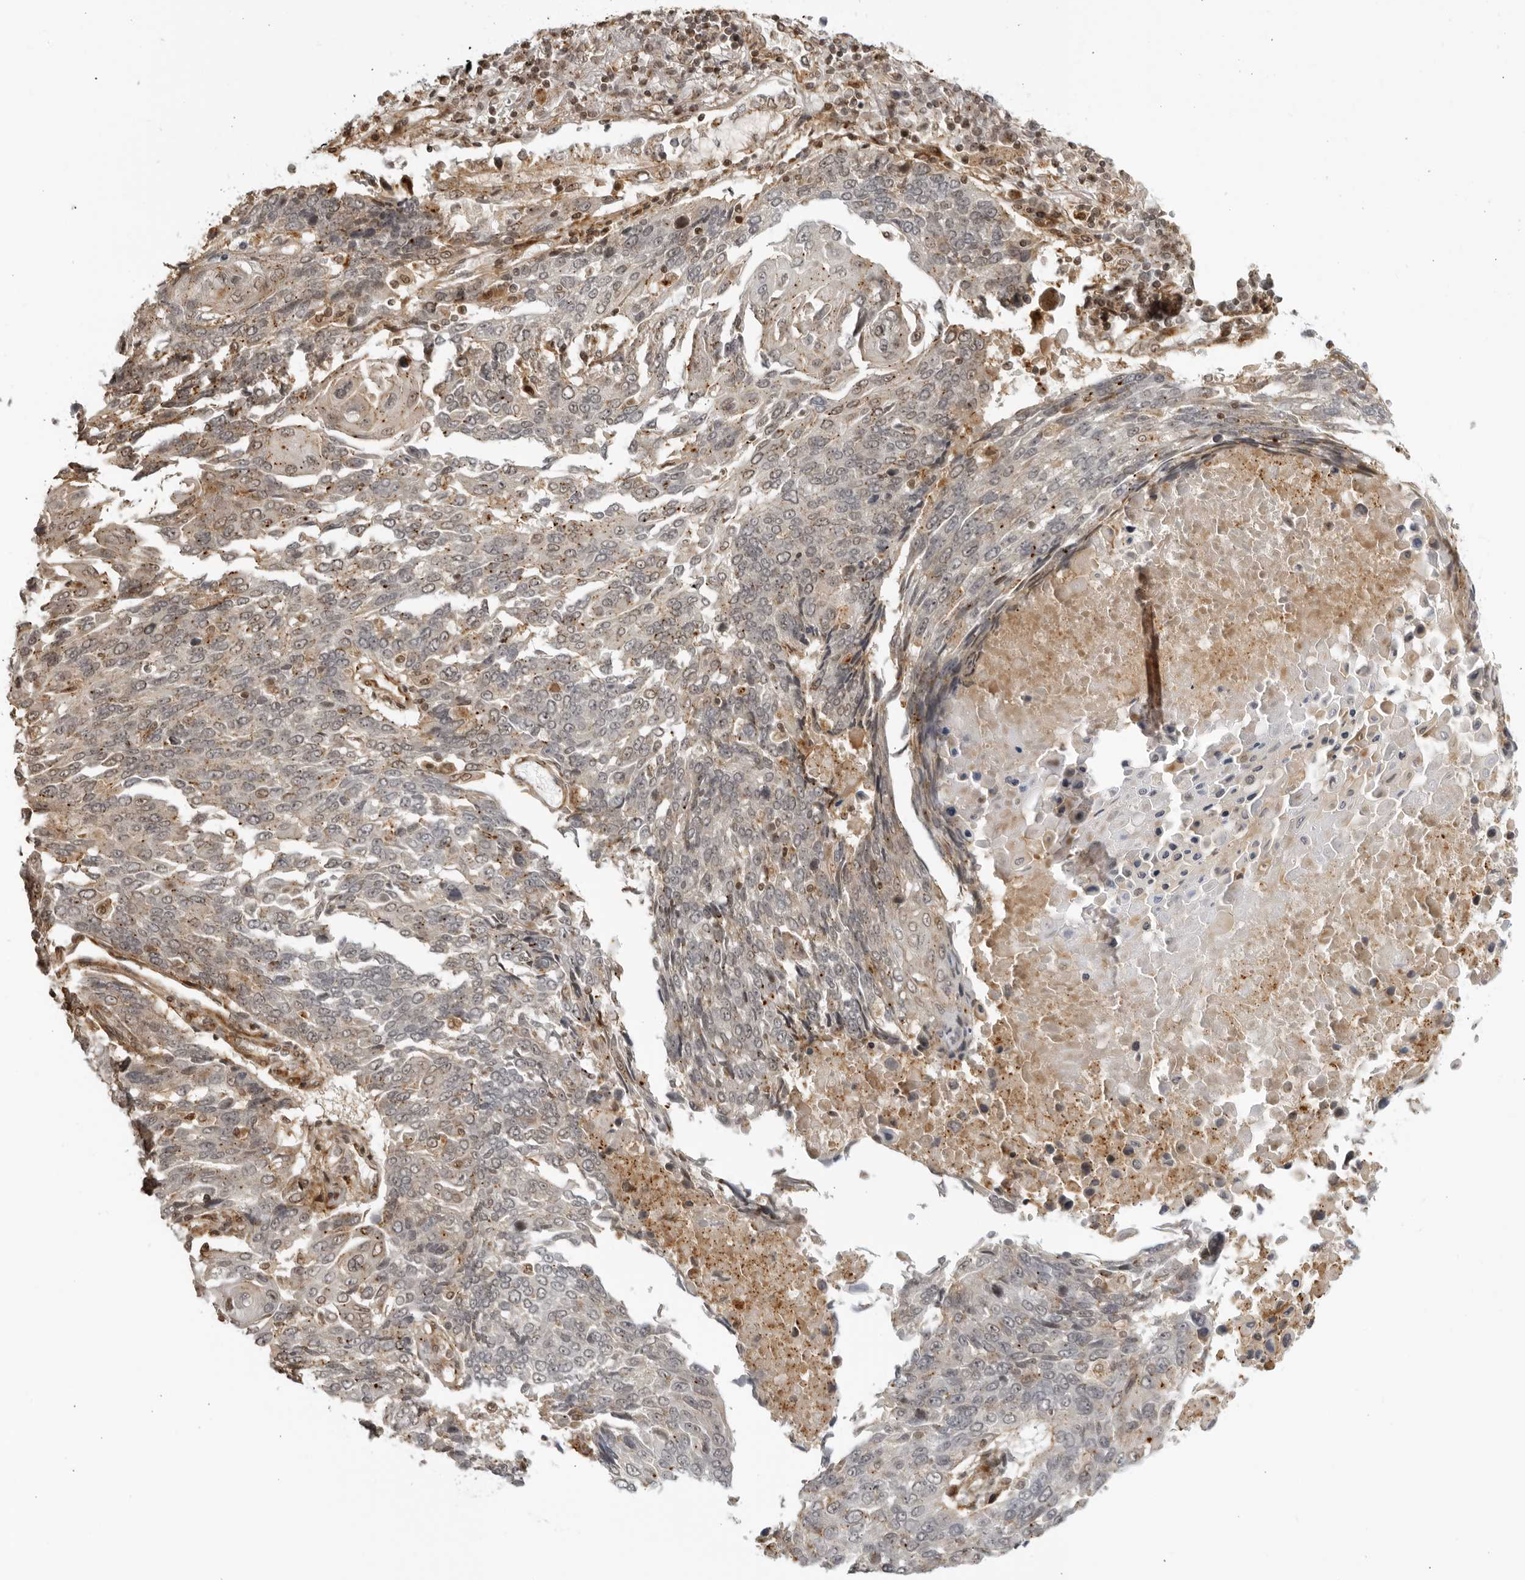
{"staining": {"intensity": "moderate", "quantity": "<25%", "location": "cytoplasmic/membranous"}, "tissue": "lung cancer", "cell_type": "Tumor cells", "image_type": "cancer", "snomed": [{"axis": "morphology", "description": "Squamous cell carcinoma, NOS"}, {"axis": "topography", "description": "Lung"}], "caption": "Lung cancer (squamous cell carcinoma) tissue demonstrates moderate cytoplasmic/membranous expression in approximately <25% of tumor cells", "gene": "TCF21", "patient": {"sex": "male", "age": 66}}